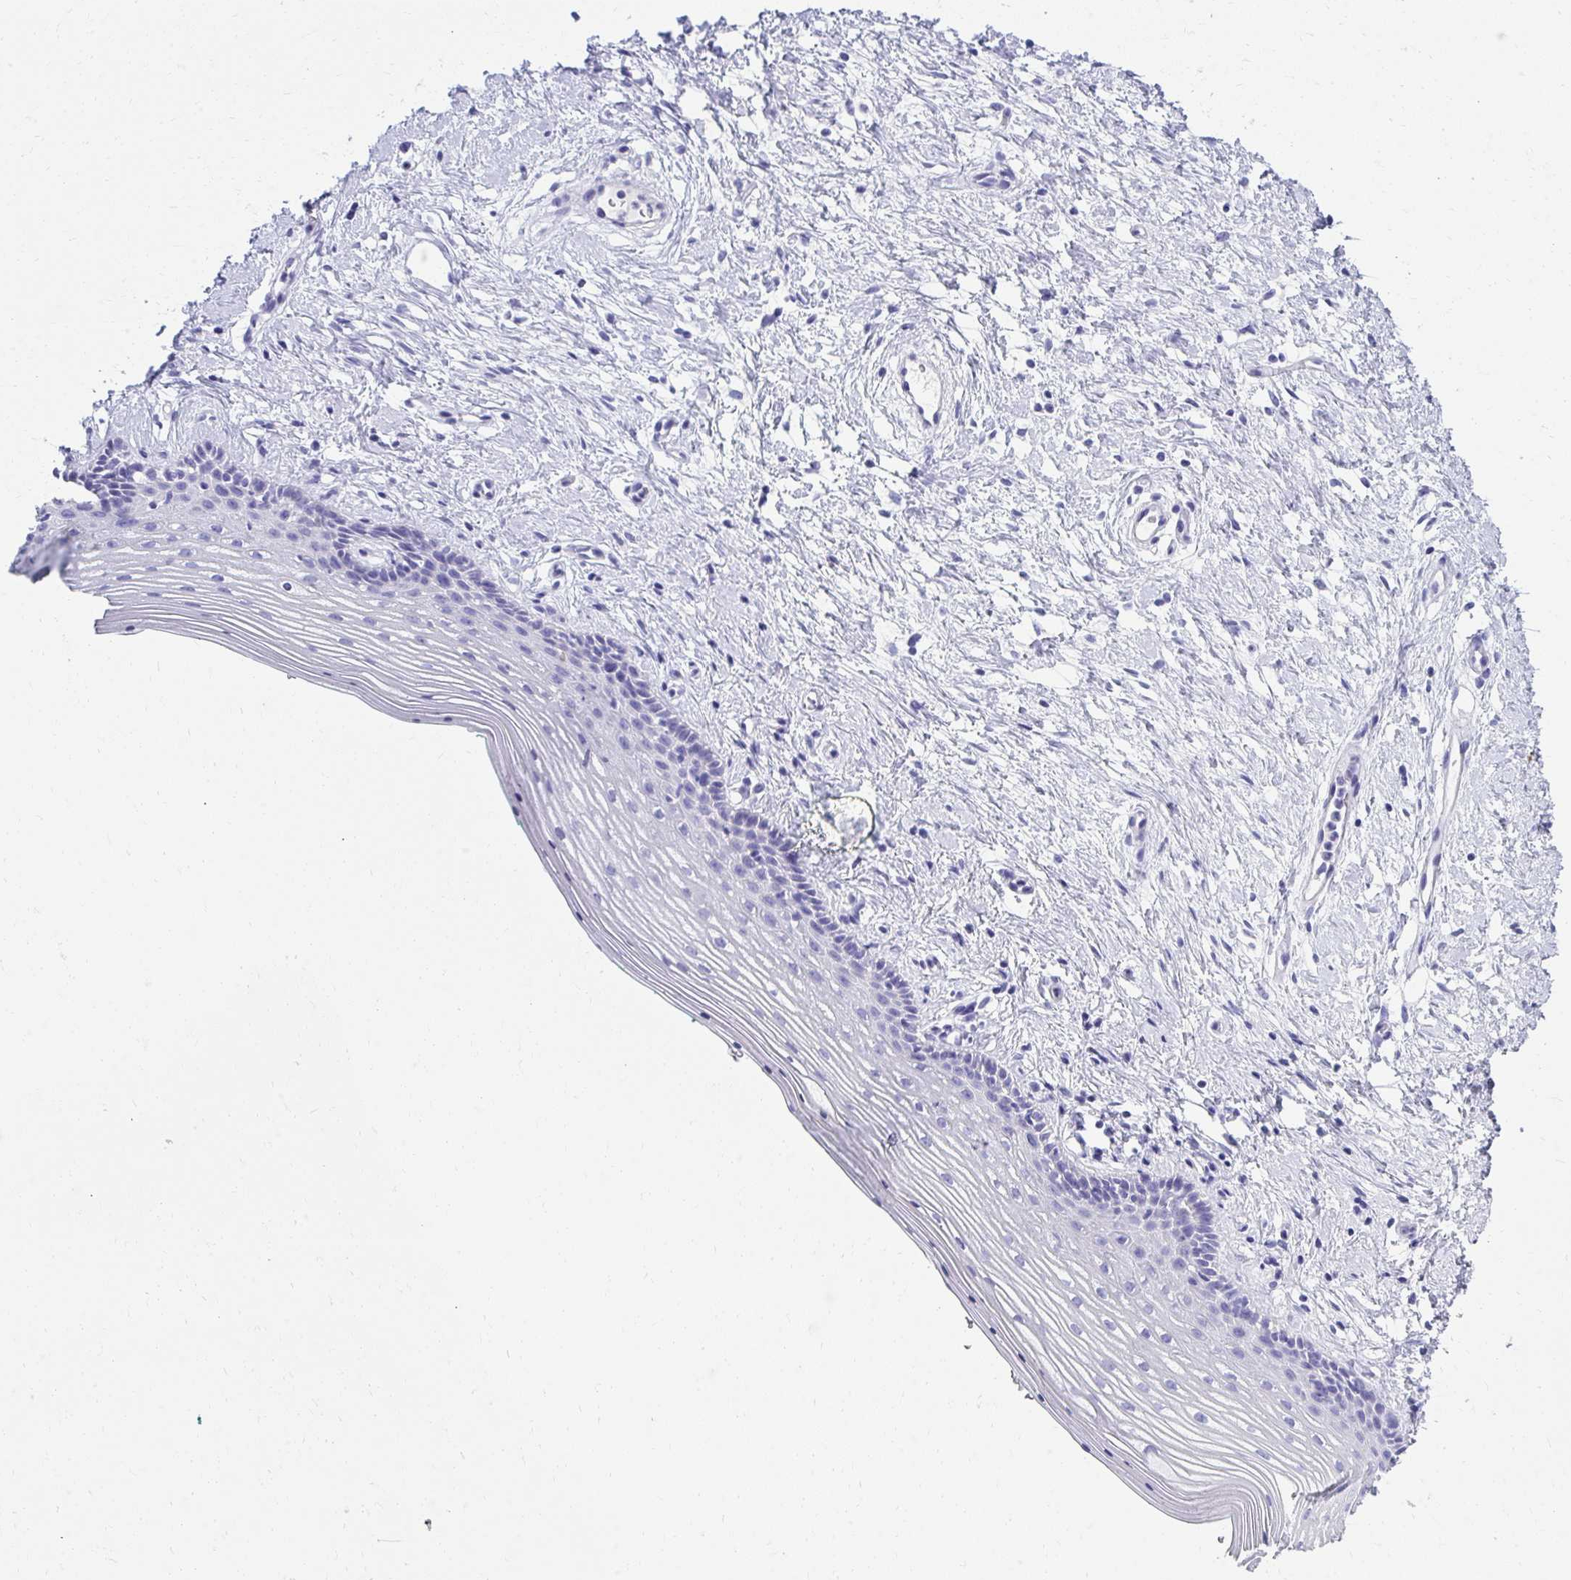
{"staining": {"intensity": "negative", "quantity": "none", "location": "none"}, "tissue": "vagina", "cell_type": "Squamous epithelial cells", "image_type": "normal", "snomed": [{"axis": "morphology", "description": "Normal tissue, NOS"}, {"axis": "topography", "description": "Vagina"}], "caption": "Immunohistochemistry (IHC) of unremarkable human vagina demonstrates no staining in squamous epithelial cells. (DAB immunohistochemistry (IHC), high magnification).", "gene": "SEC14L3", "patient": {"sex": "female", "age": 42}}